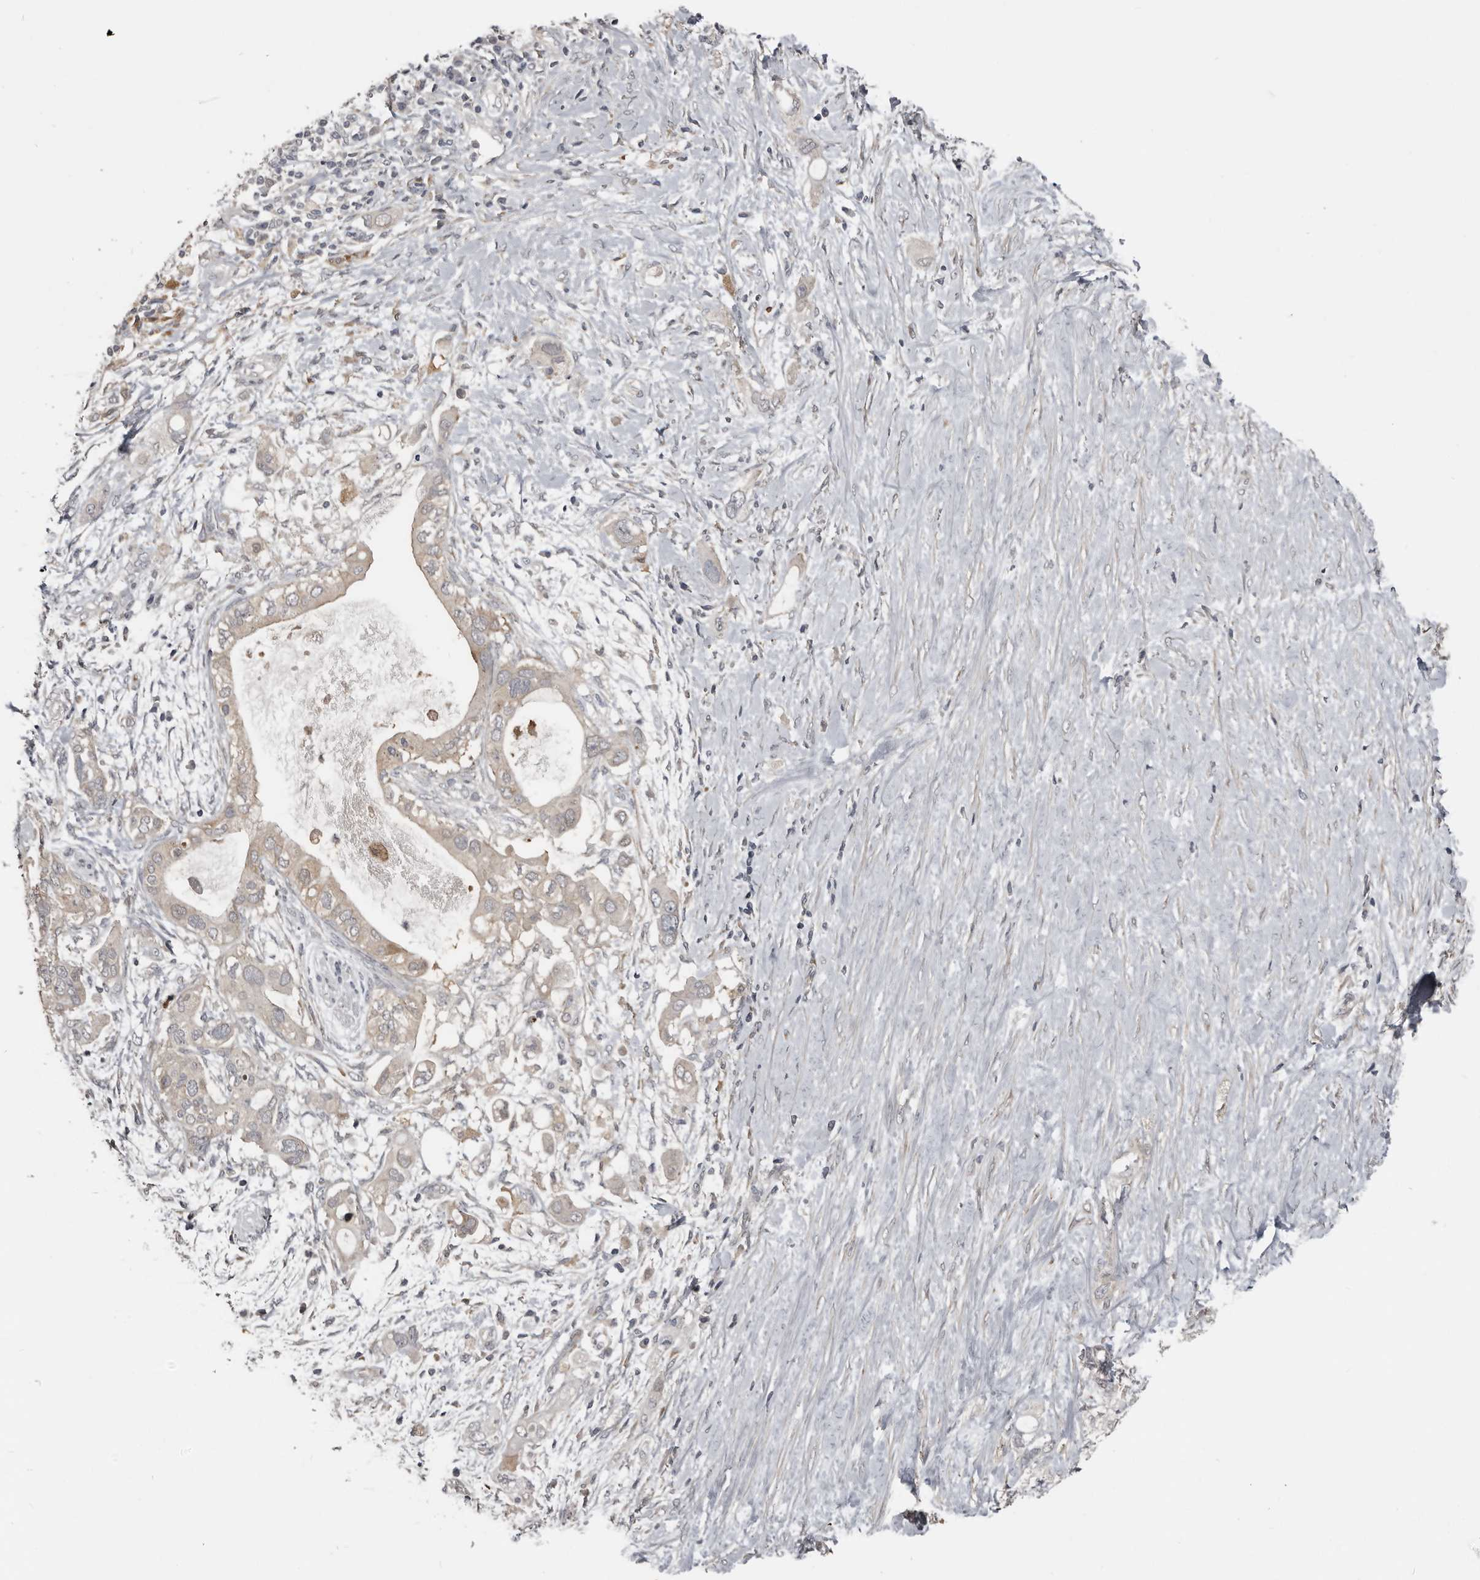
{"staining": {"intensity": "weak", "quantity": "<25%", "location": "cytoplasmic/membranous"}, "tissue": "pancreatic cancer", "cell_type": "Tumor cells", "image_type": "cancer", "snomed": [{"axis": "morphology", "description": "Adenocarcinoma, NOS"}, {"axis": "topography", "description": "Pancreas"}], "caption": "Tumor cells are negative for protein expression in human adenocarcinoma (pancreatic).", "gene": "KCNJ8", "patient": {"sex": "female", "age": 56}}